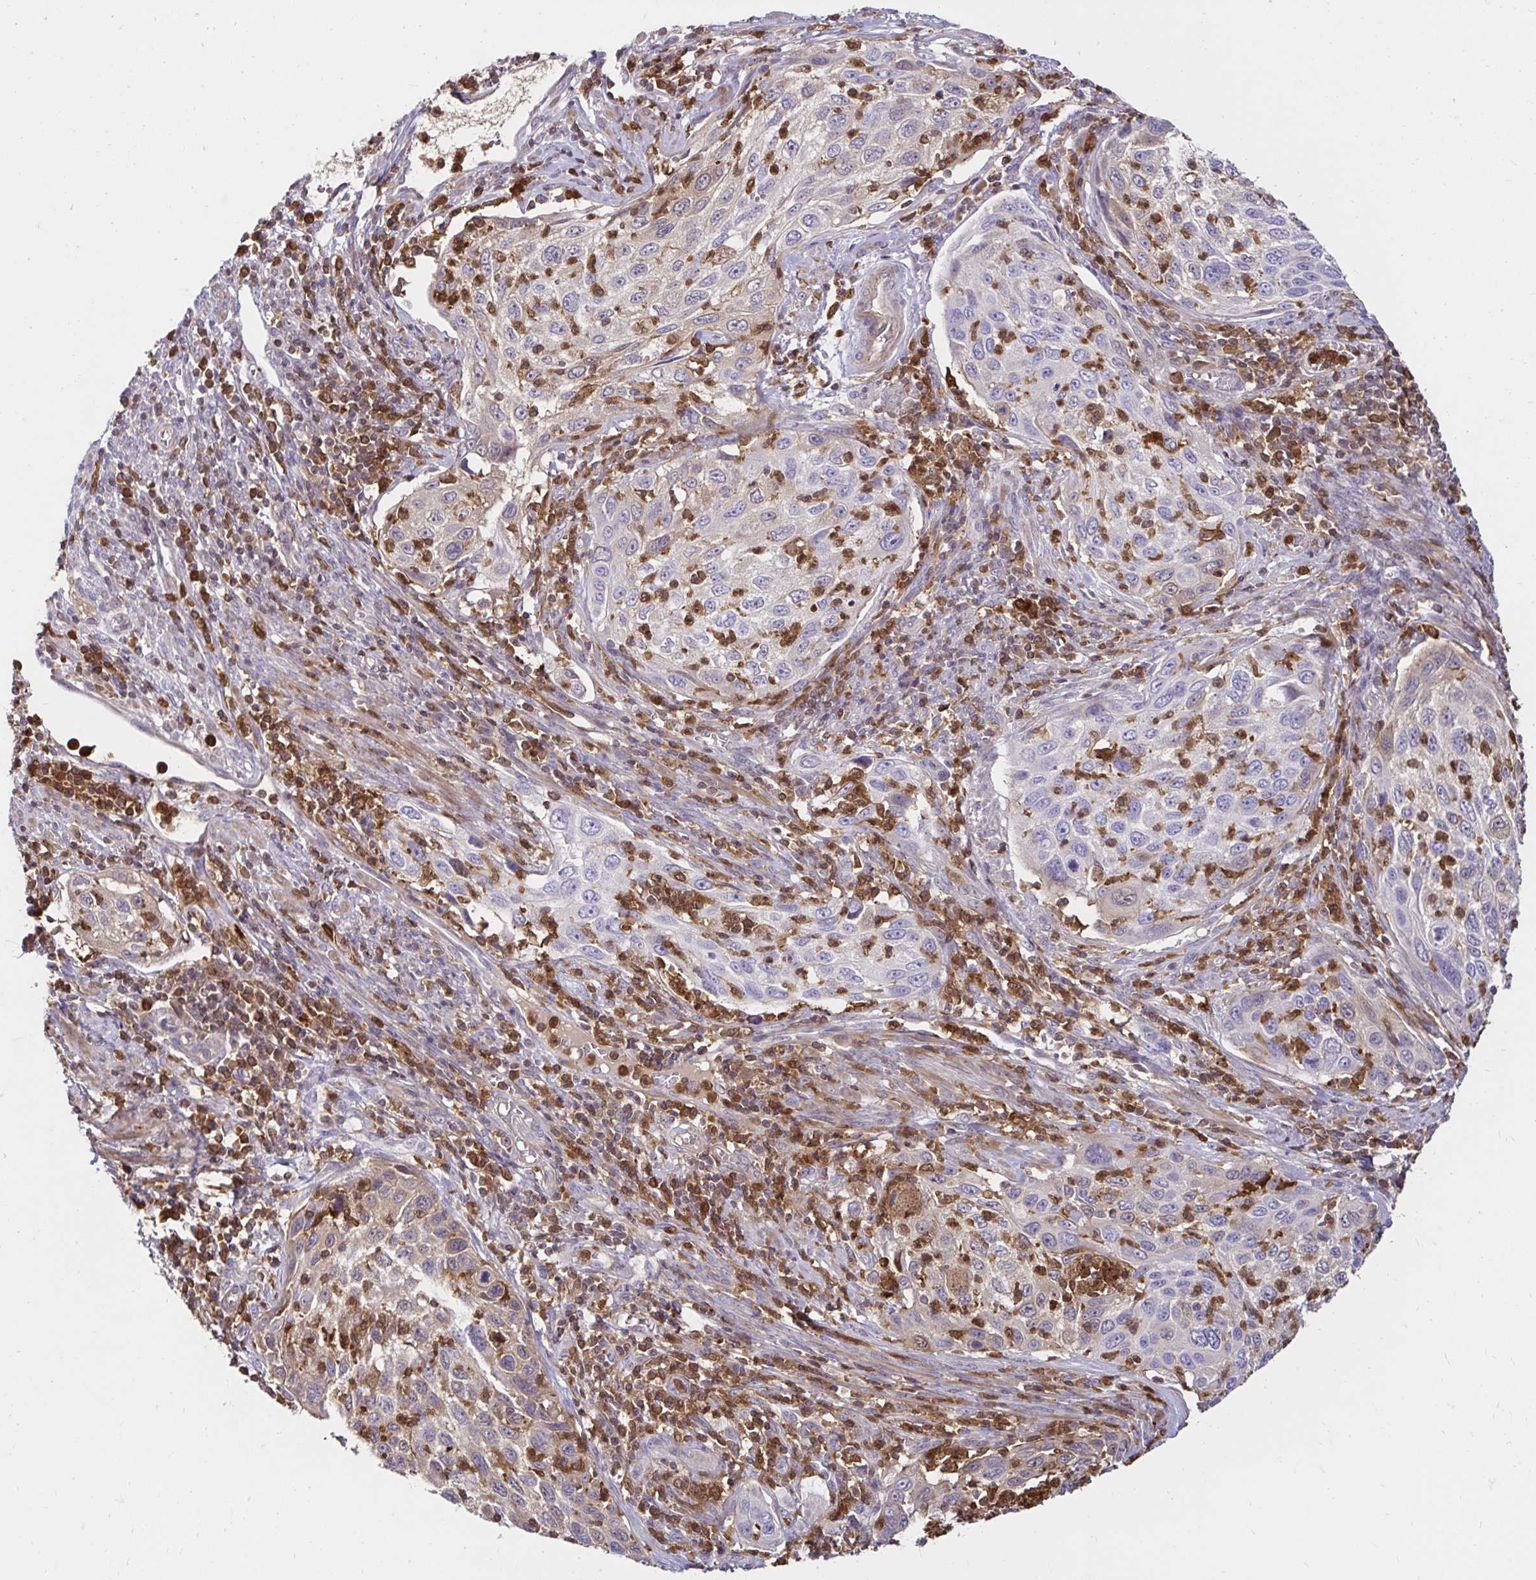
{"staining": {"intensity": "negative", "quantity": "none", "location": "none"}, "tissue": "cervical cancer", "cell_type": "Tumor cells", "image_type": "cancer", "snomed": [{"axis": "morphology", "description": "Squamous cell carcinoma, NOS"}, {"axis": "topography", "description": "Cervix"}], "caption": "Protein analysis of squamous cell carcinoma (cervical) demonstrates no significant staining in tumor cells. (DAB (3,3'-diaminobenzidine) immunohistochemistry with hematoxylin counter stain).", "gene": "PYCARD", "patient": {"sex": "female", "age": 70}}